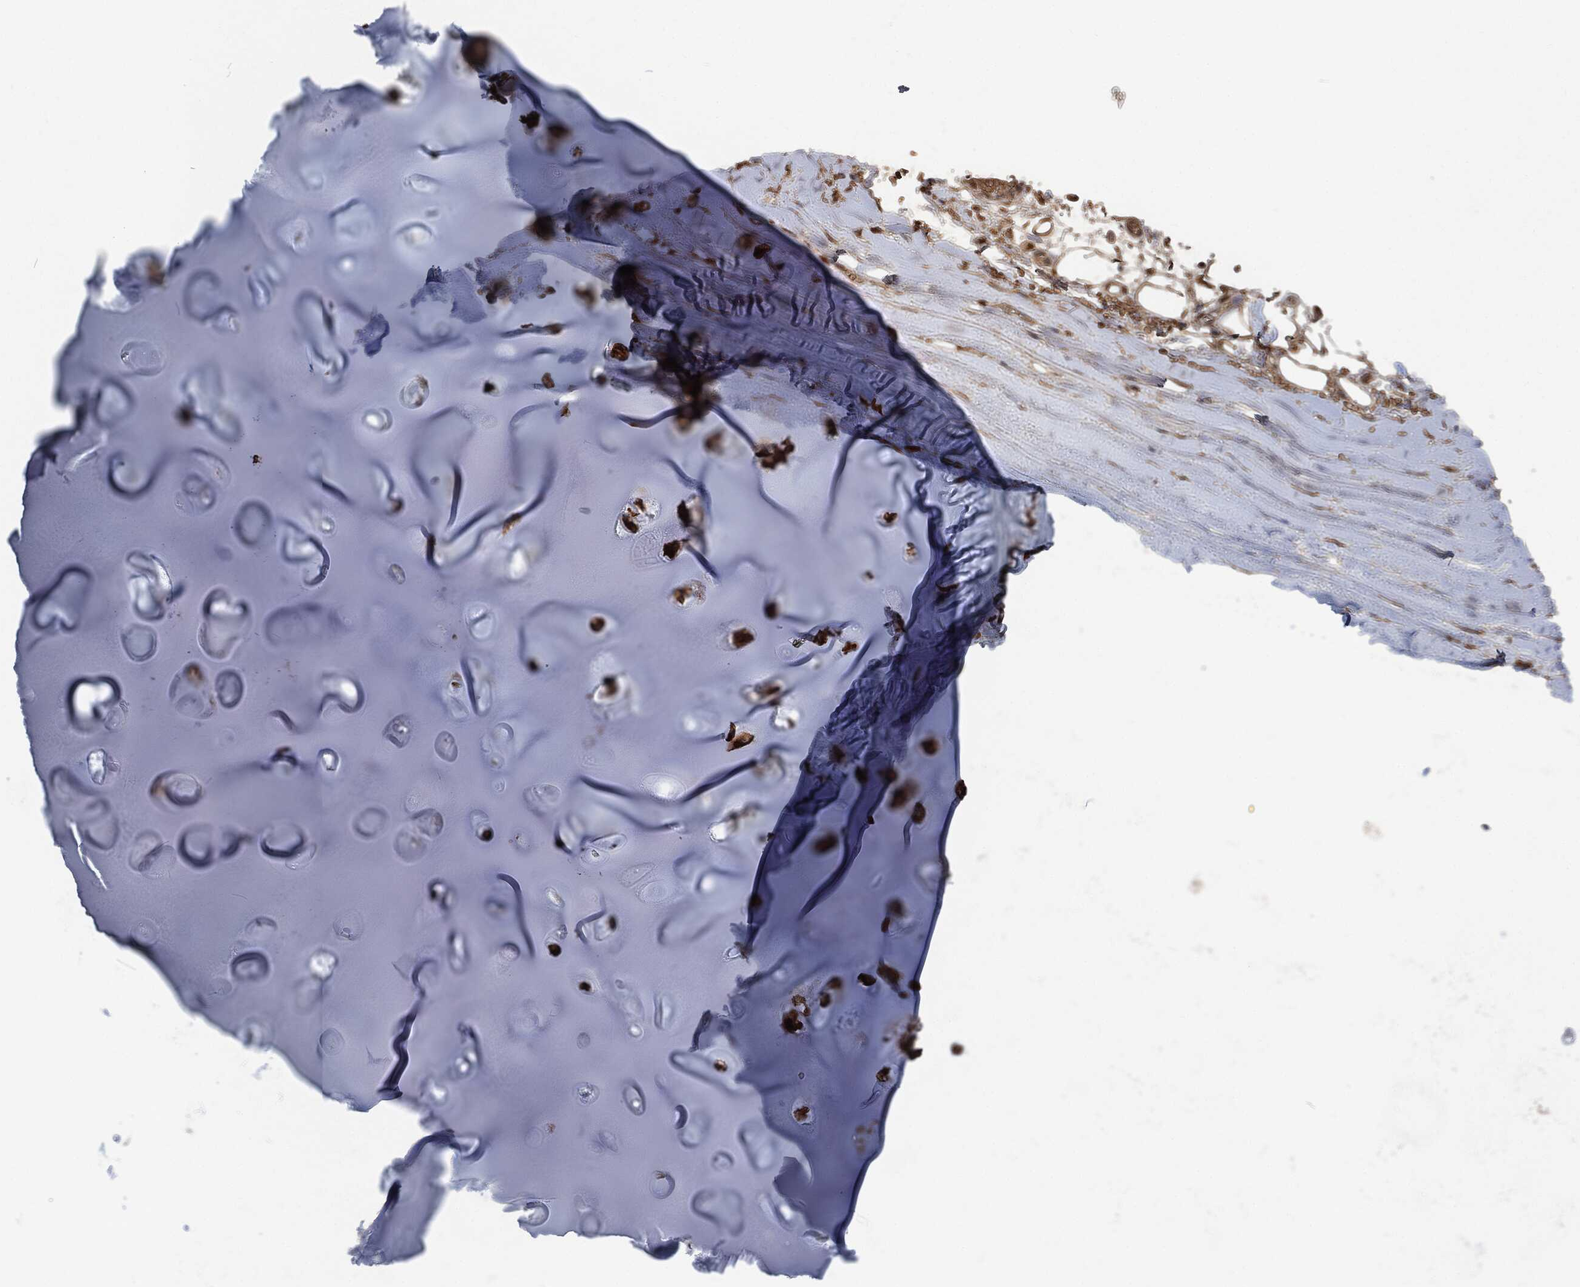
{"staining": {"intensity": "strong", "quantity": ">75%", "location": "cytoplasmic/membranous"}, "tissue": "adipose tissue", "cell_type": "Adipocytes", "image_type": "normal", "snomed": [{"axis": "morphology", "description": "Normal tissue, NOS"}, {"axis": "topography", "description": "Cartilage tissue"}], "caption": "Brown immunohistochemical staining in normal human adipose tissue demonstrates strong cytoplasmic/membranous positivity in approximately >75% of adipocytes. (brown staining indicates protein expression, while blue staining denotes nuclei).", "gene": "PRDX4", "patient": {"sex": "male", "age": 81}}